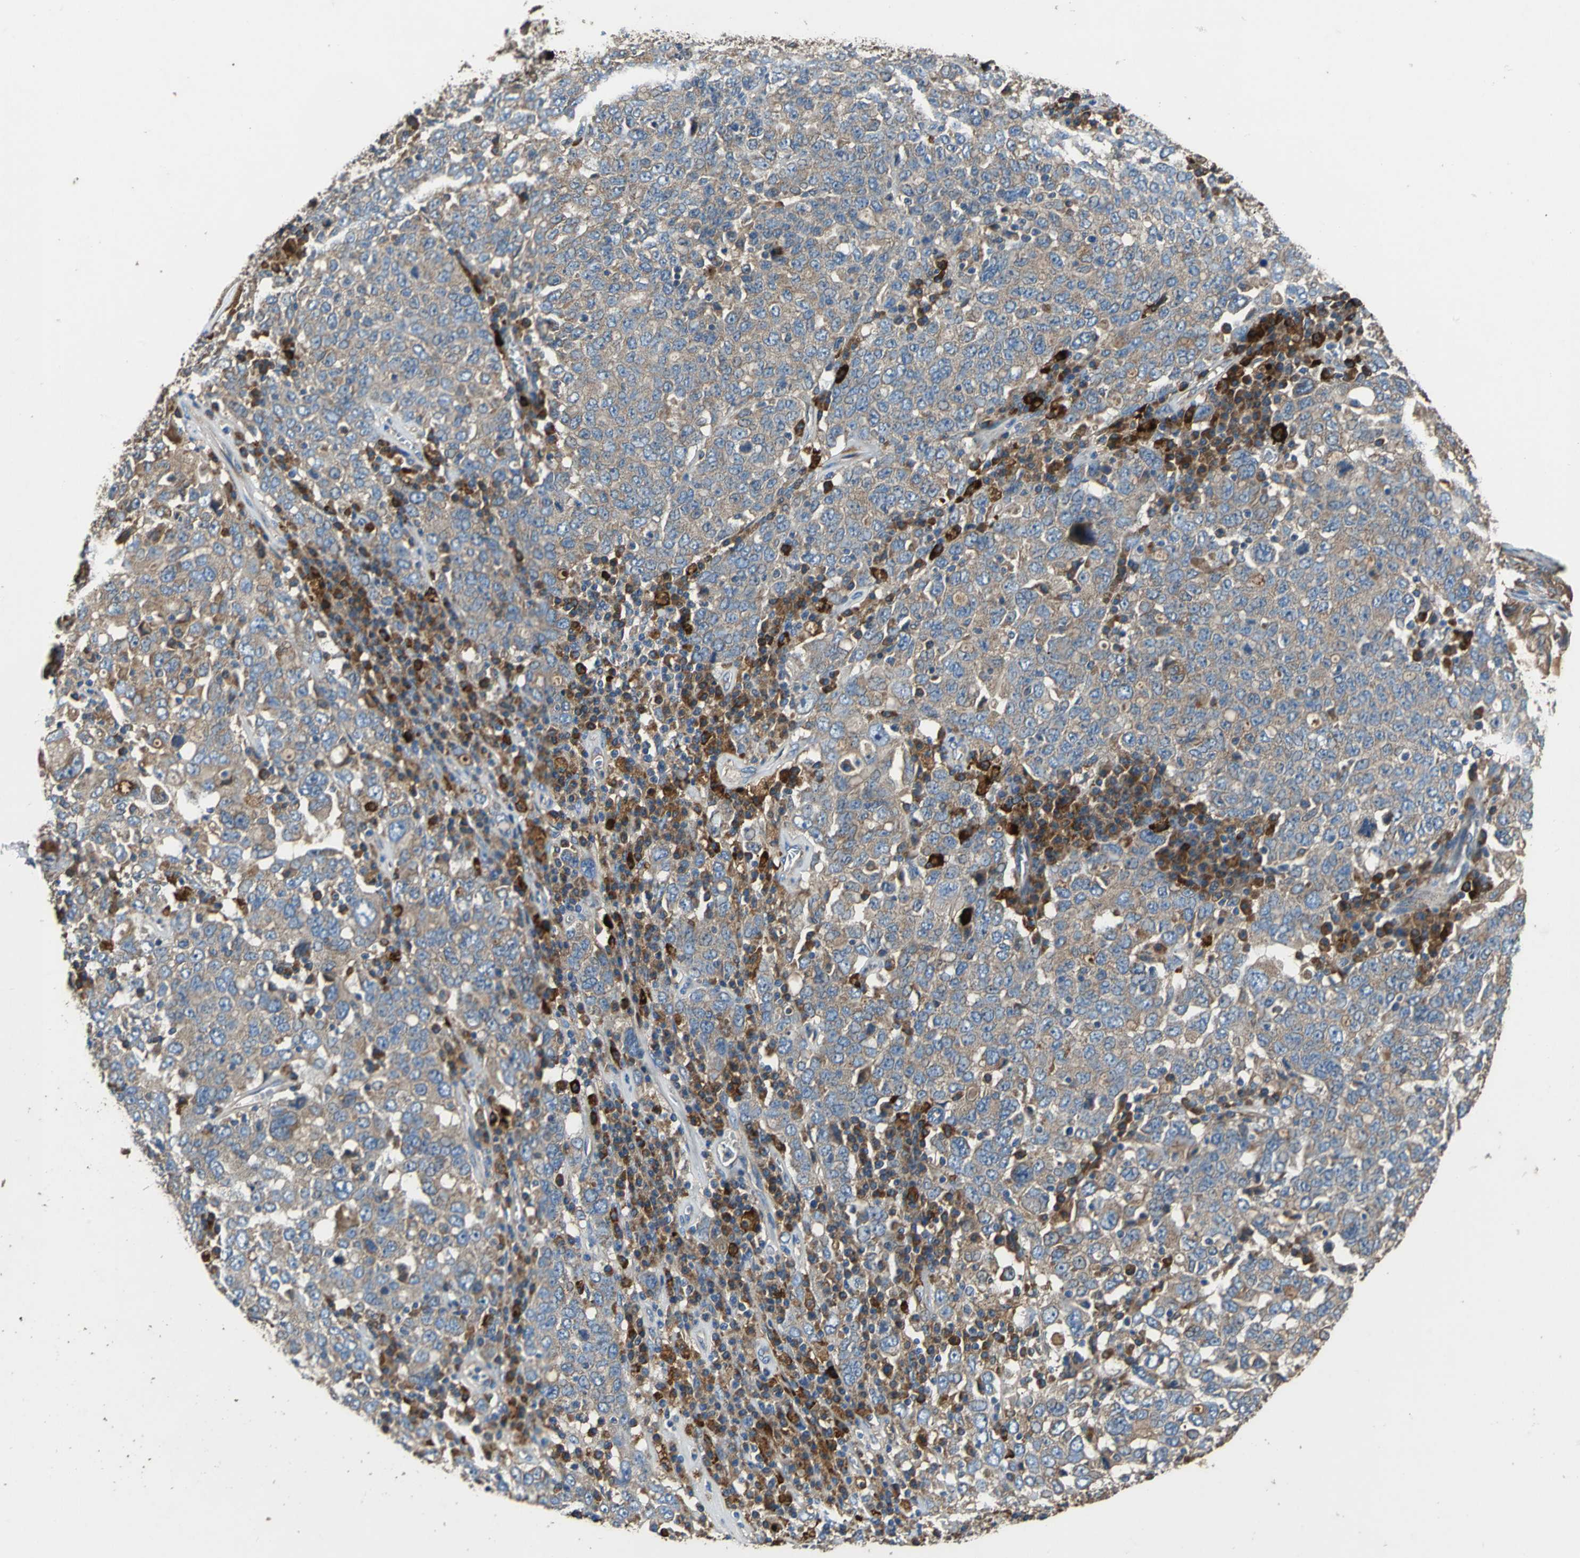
{"staining": {"intensity": "weak", "quantity": ">75%", "location": "cytoplasmic/membranous"}, "tissue": "ovarian cancer", "cell_type": "Tumor cells", "image_type": "cancer", "snomed": [{"axis": "morphology", "description": "Carcinoma, endometroid"}, {"axis": "topography", "description": "Ovary"}], "caption": "Immunohistochemical staining of ovarian endometroid carcinoma reveals low levels of weak cytoplasmic/membranous protein positivity in about >75% of tumor cells.", "gene": "HEPH", "patient": {"sex": "female", "age": 62}}